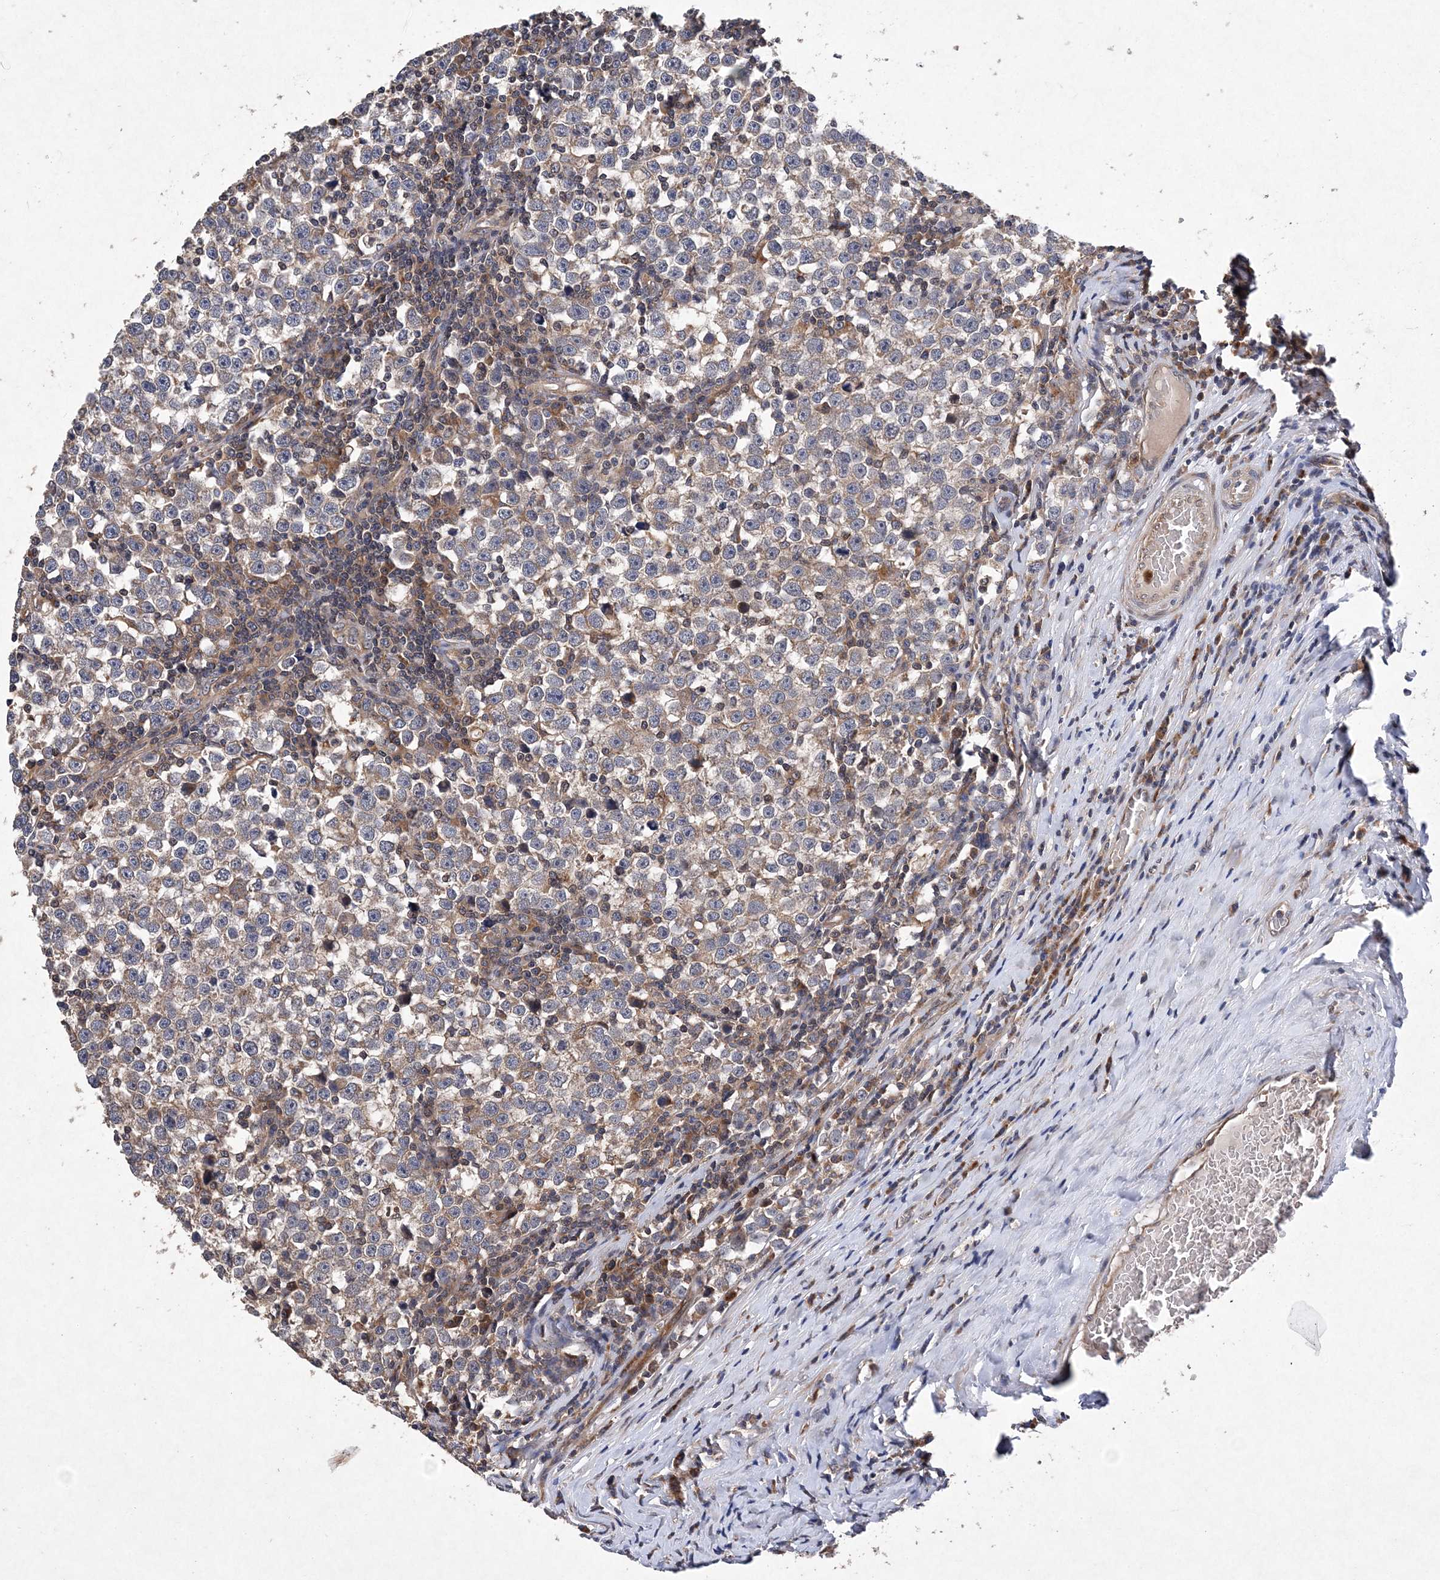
{"staining": {"intensity": "weak", "quantity": "<25%", "location": "cytoplasmic/membranous"}, "tissue": "testis cancer", "cell_type": "Tumor cells", "image_type": "cancer", "snomed": [{"axis": "morphology", "description": "Normal tissue, NOS"}, {"axis": "morphology", "description": "Seminoma, NOS"}, {"axis": "topography", "description": "Testis"}], "caption": "A photomicrograph of human testis cancer is negative for staining in tumor cells. (Stains: DAB (3,3'-diaminobenzidine) immunohistochemistry (IHC) with hematoxylin counter stain, Microscopy: brightfield microscopy at high magnification).", "gene": "PROSER1", "patient": {"sex": "male", "age": 43}}